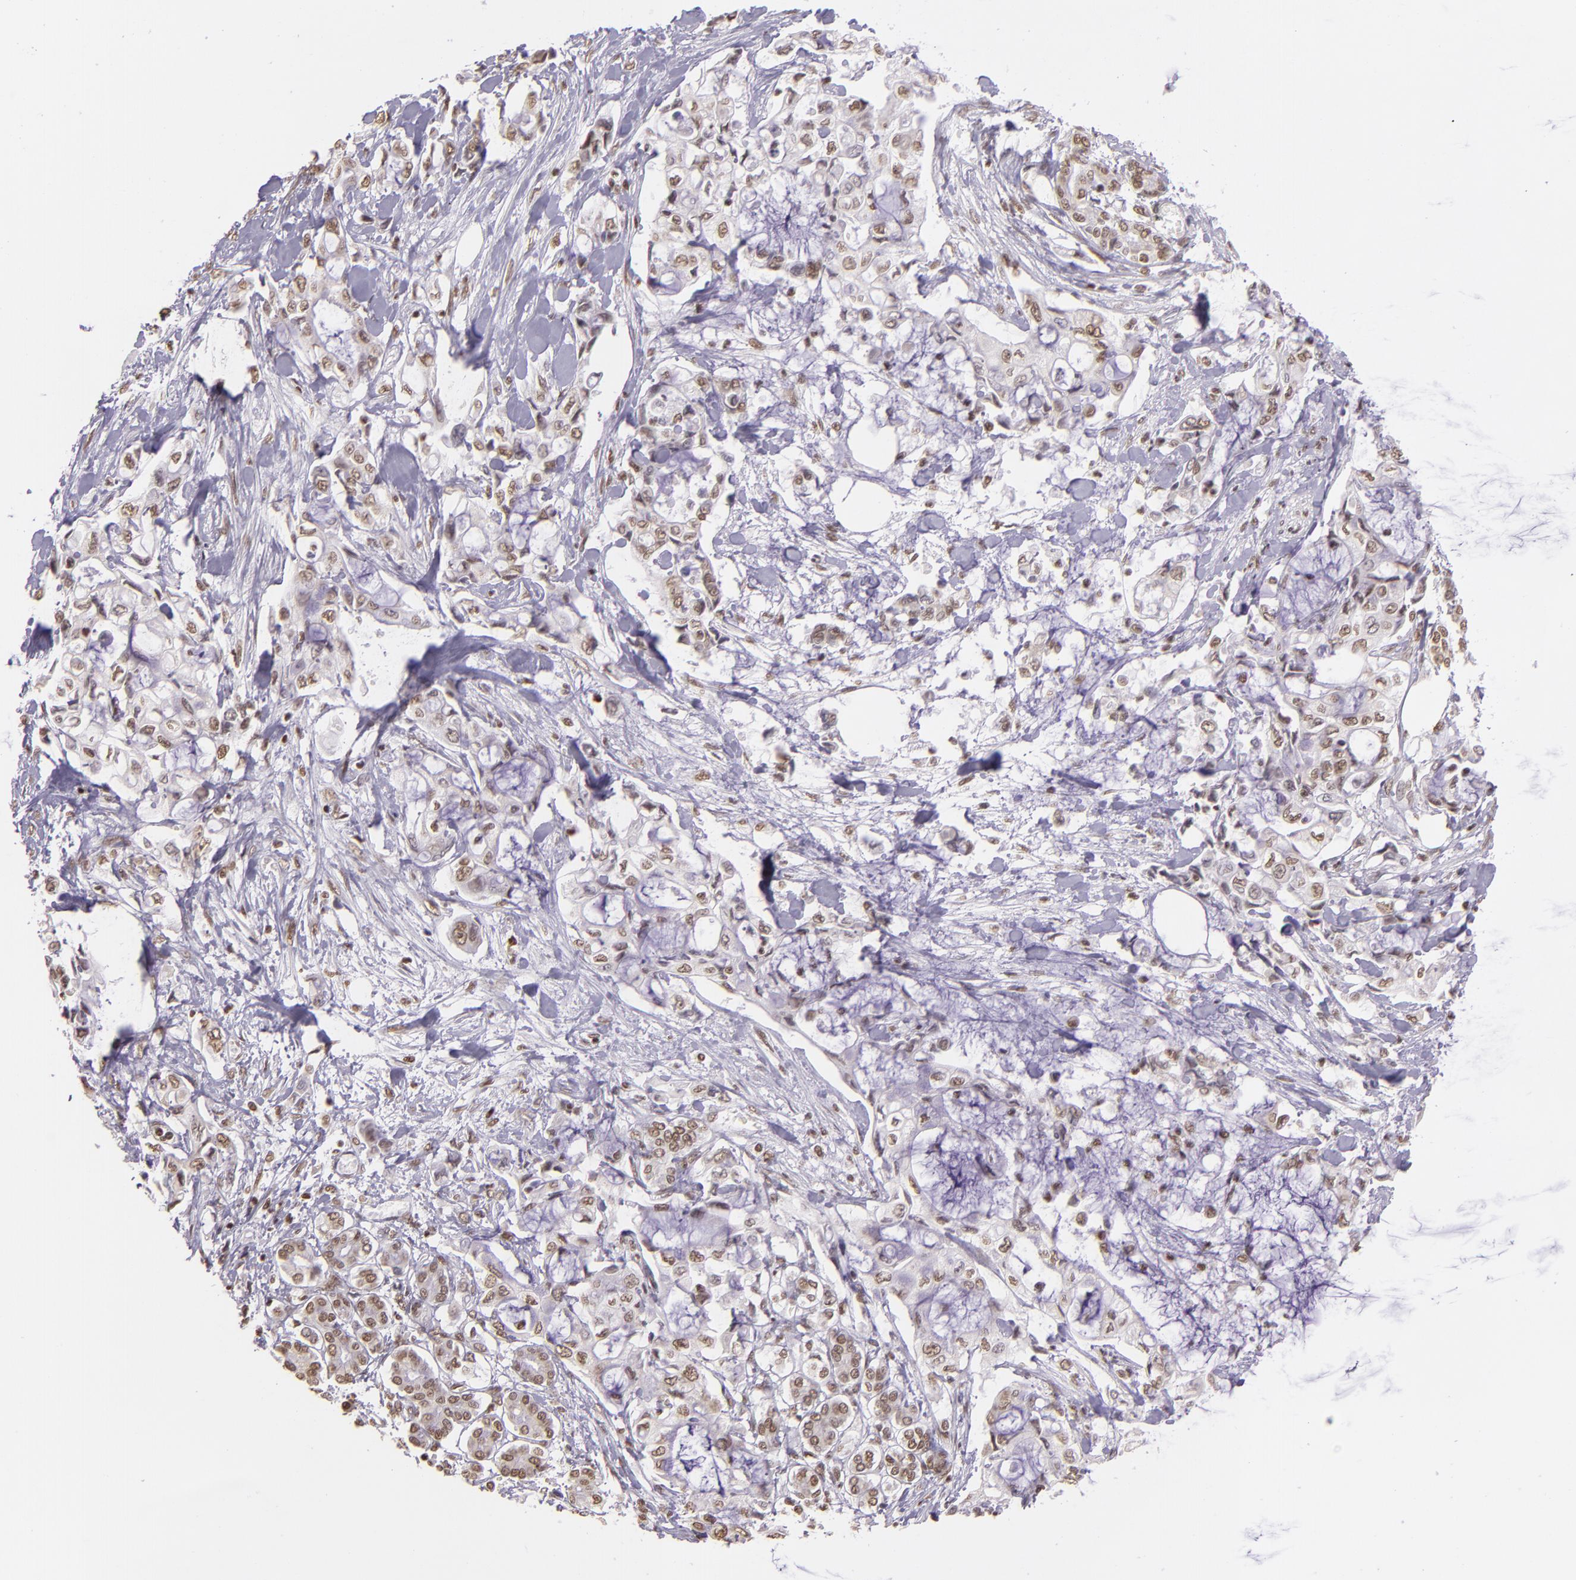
{"staining": {"intensity": "weak", "quantity": "25%-75%", "location": "nuclear"}, "tissue": "pancreatic cancer", "cell_type": "Tumor cells", "image_type": "cancer", "snomed": [{"axis": "morphology", "description": "Adenocarcinoma, NOS"}, {"axis": "topography", "description": "Pancreas"}], "caption": "Weak nuclear staining for a protein is seen in about 25%-75% of tumor cells of pancreatic cancer (adenocarcinoma) using immunohistochemistry (IHC).", "gene": "USF1", "patient": {"sex": "female", "age": 70}}